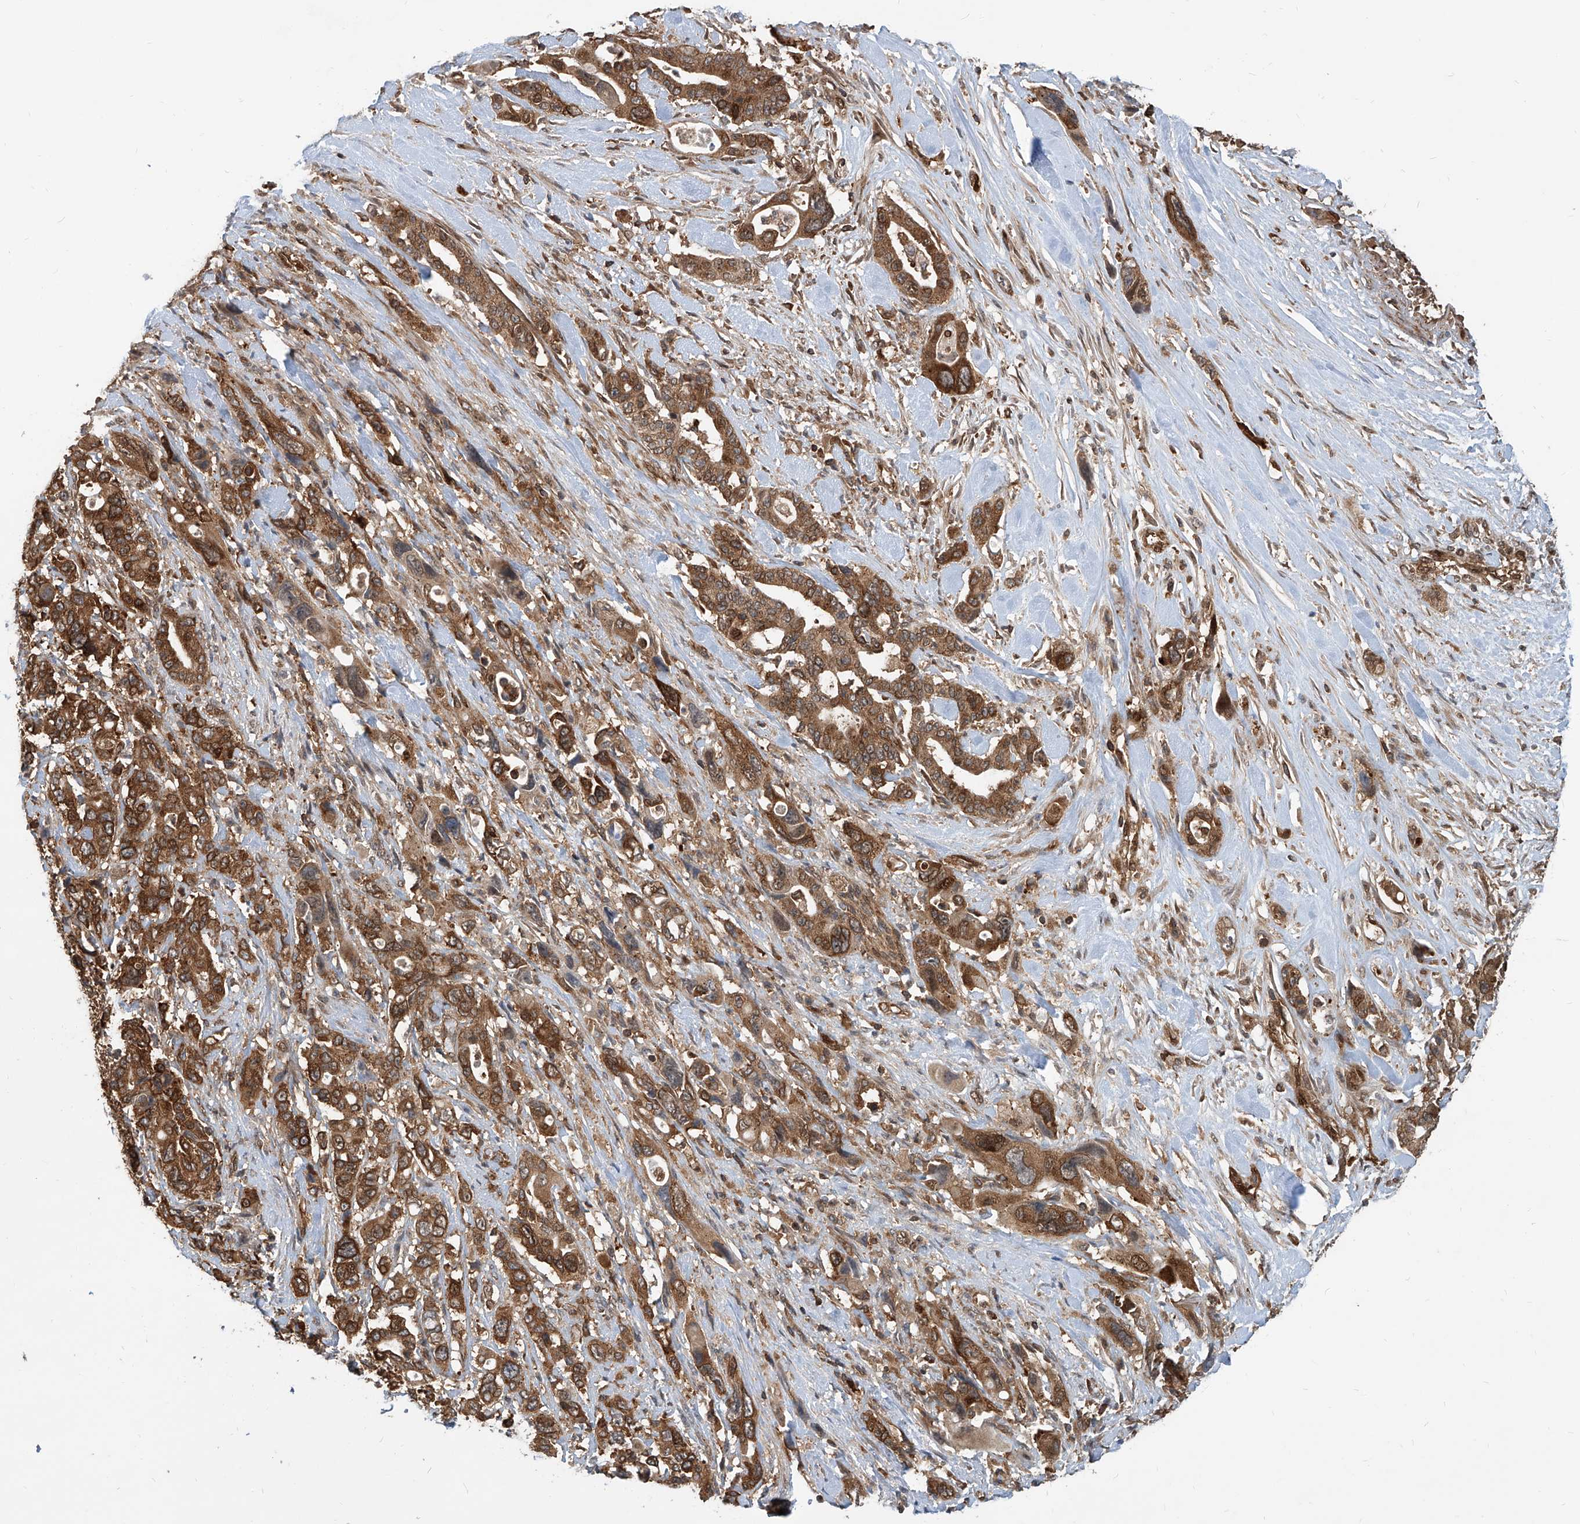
{"staining": {"intensity": "moderate", "quantity": ">75%", "location": "cytoplasmic/membranous,nuclear"}, "tissue": "pancreatic cancer", "cell_type": "Tumor cells", "image_type": "cancer", "snomed": [{"axis": "morphology", "description": "Adenocarcinoma, NOS"}, {"axis": "topography", "description": "Pancreas"}], "caption": "Pancreatic cancer (adenocarcinoma) stained with DAB (3,3'-diaminobenzidine) immunohistochemistry (IHC) displays medium levels of moderate cytoplasmic/membranous and nuclear staining in approximately >75% of tumor cells.", "gene": "MAGED2", "patient": {"sex": "male", "age": 46}}